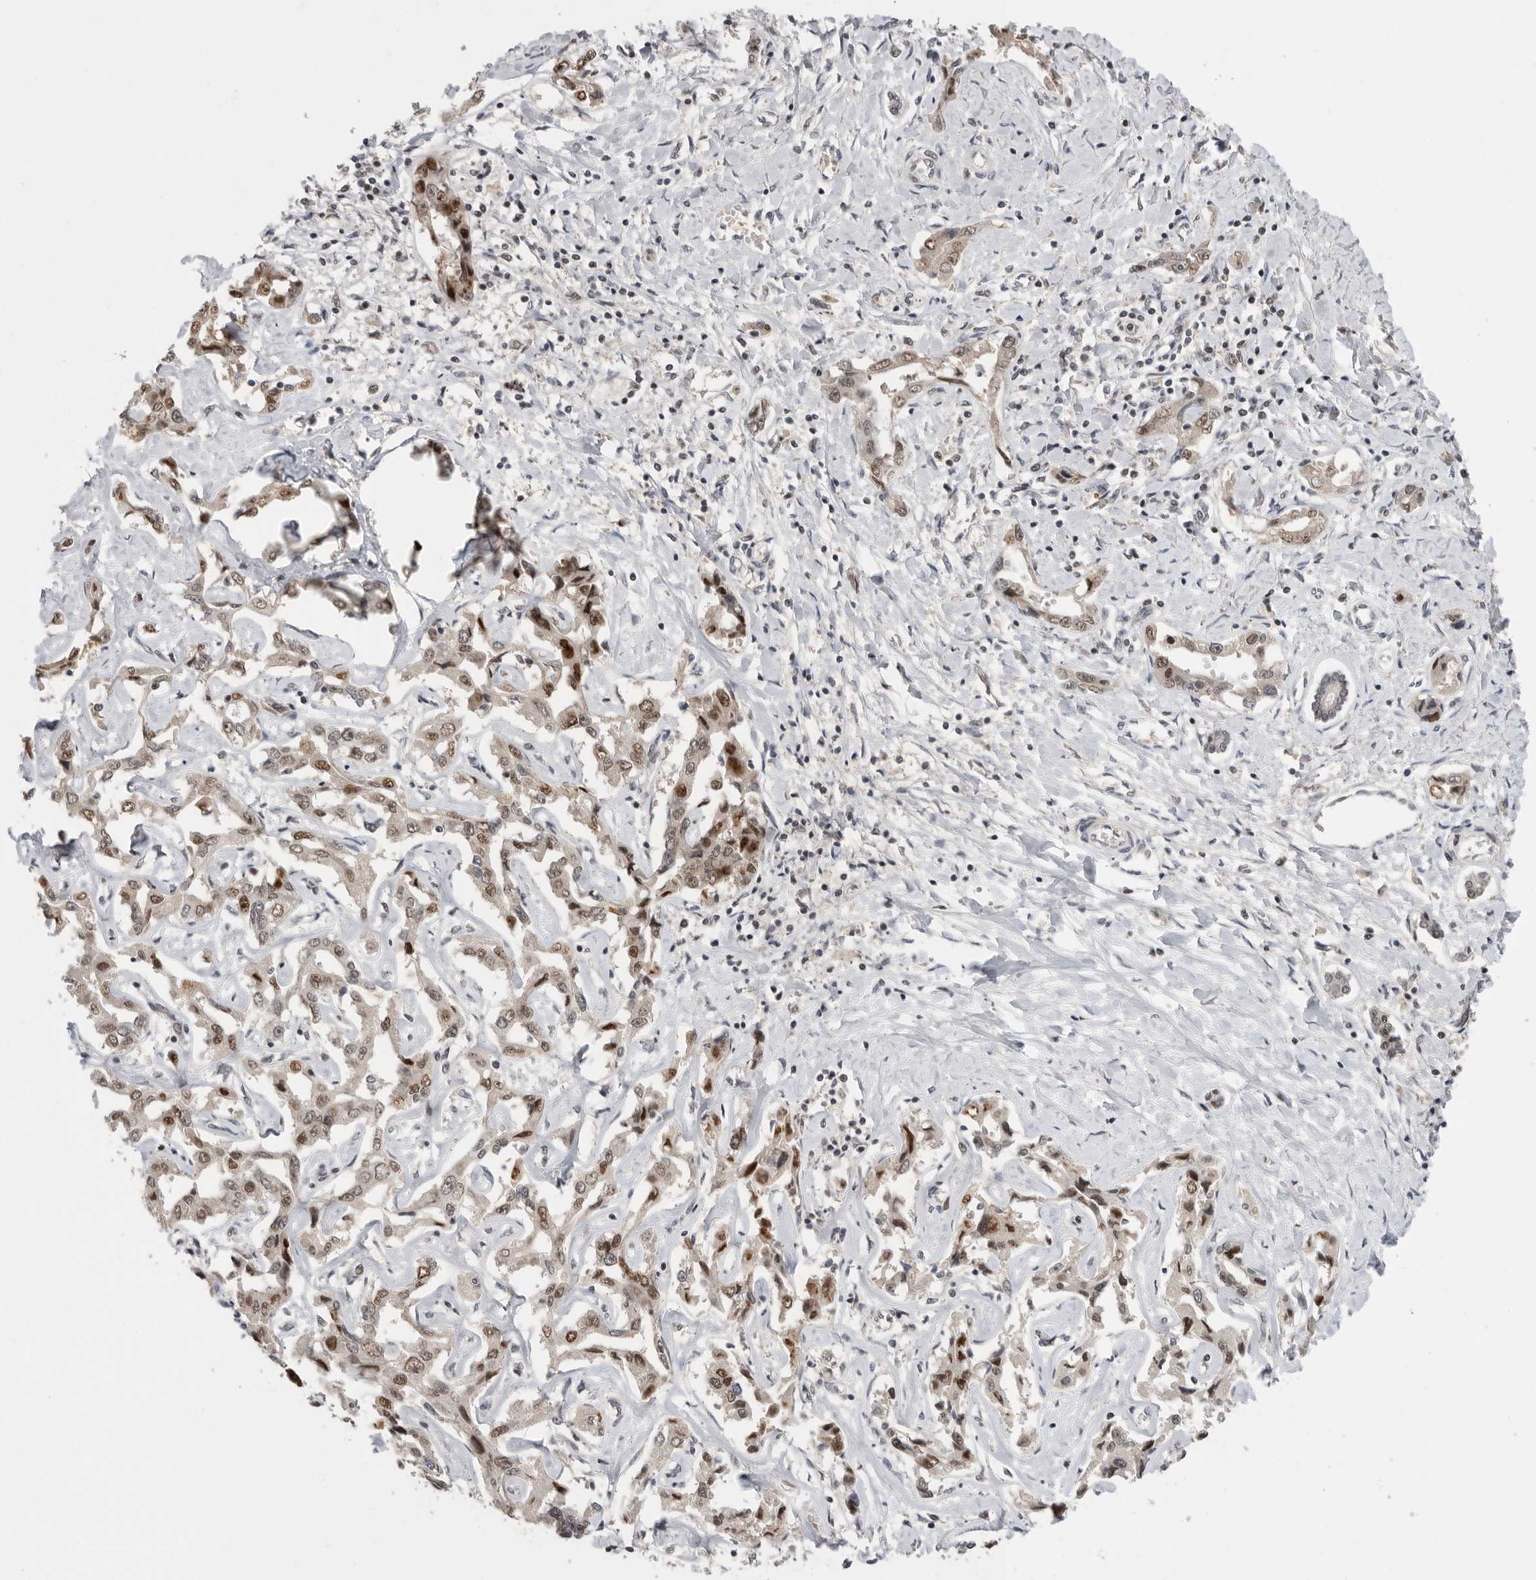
{"staining": {"intensity": "weak", "quantity": ">75%", "location": "nuclear"}, "tissue": "liver cancer", "cell_type": "Tumor cells", "image_type": "cancer", "snomed": [{"axis": "morphology", "description": "Cholangiocarcinoma"}, {"axis": "topography", "description": "Liver"}], "caption": "Tumor cells demonstrate weak nuclear staining in about >75% of cells in liver cholangiocarcinoma. The protein of interest is stained brown, and the nuclei are stained in blue (DAB (3,3'-diaminobenzidine) IHC with brightfield microscopy, high magnification).", "gene": "POU5F1", "patient": {"sex": "male", "age": 59}}